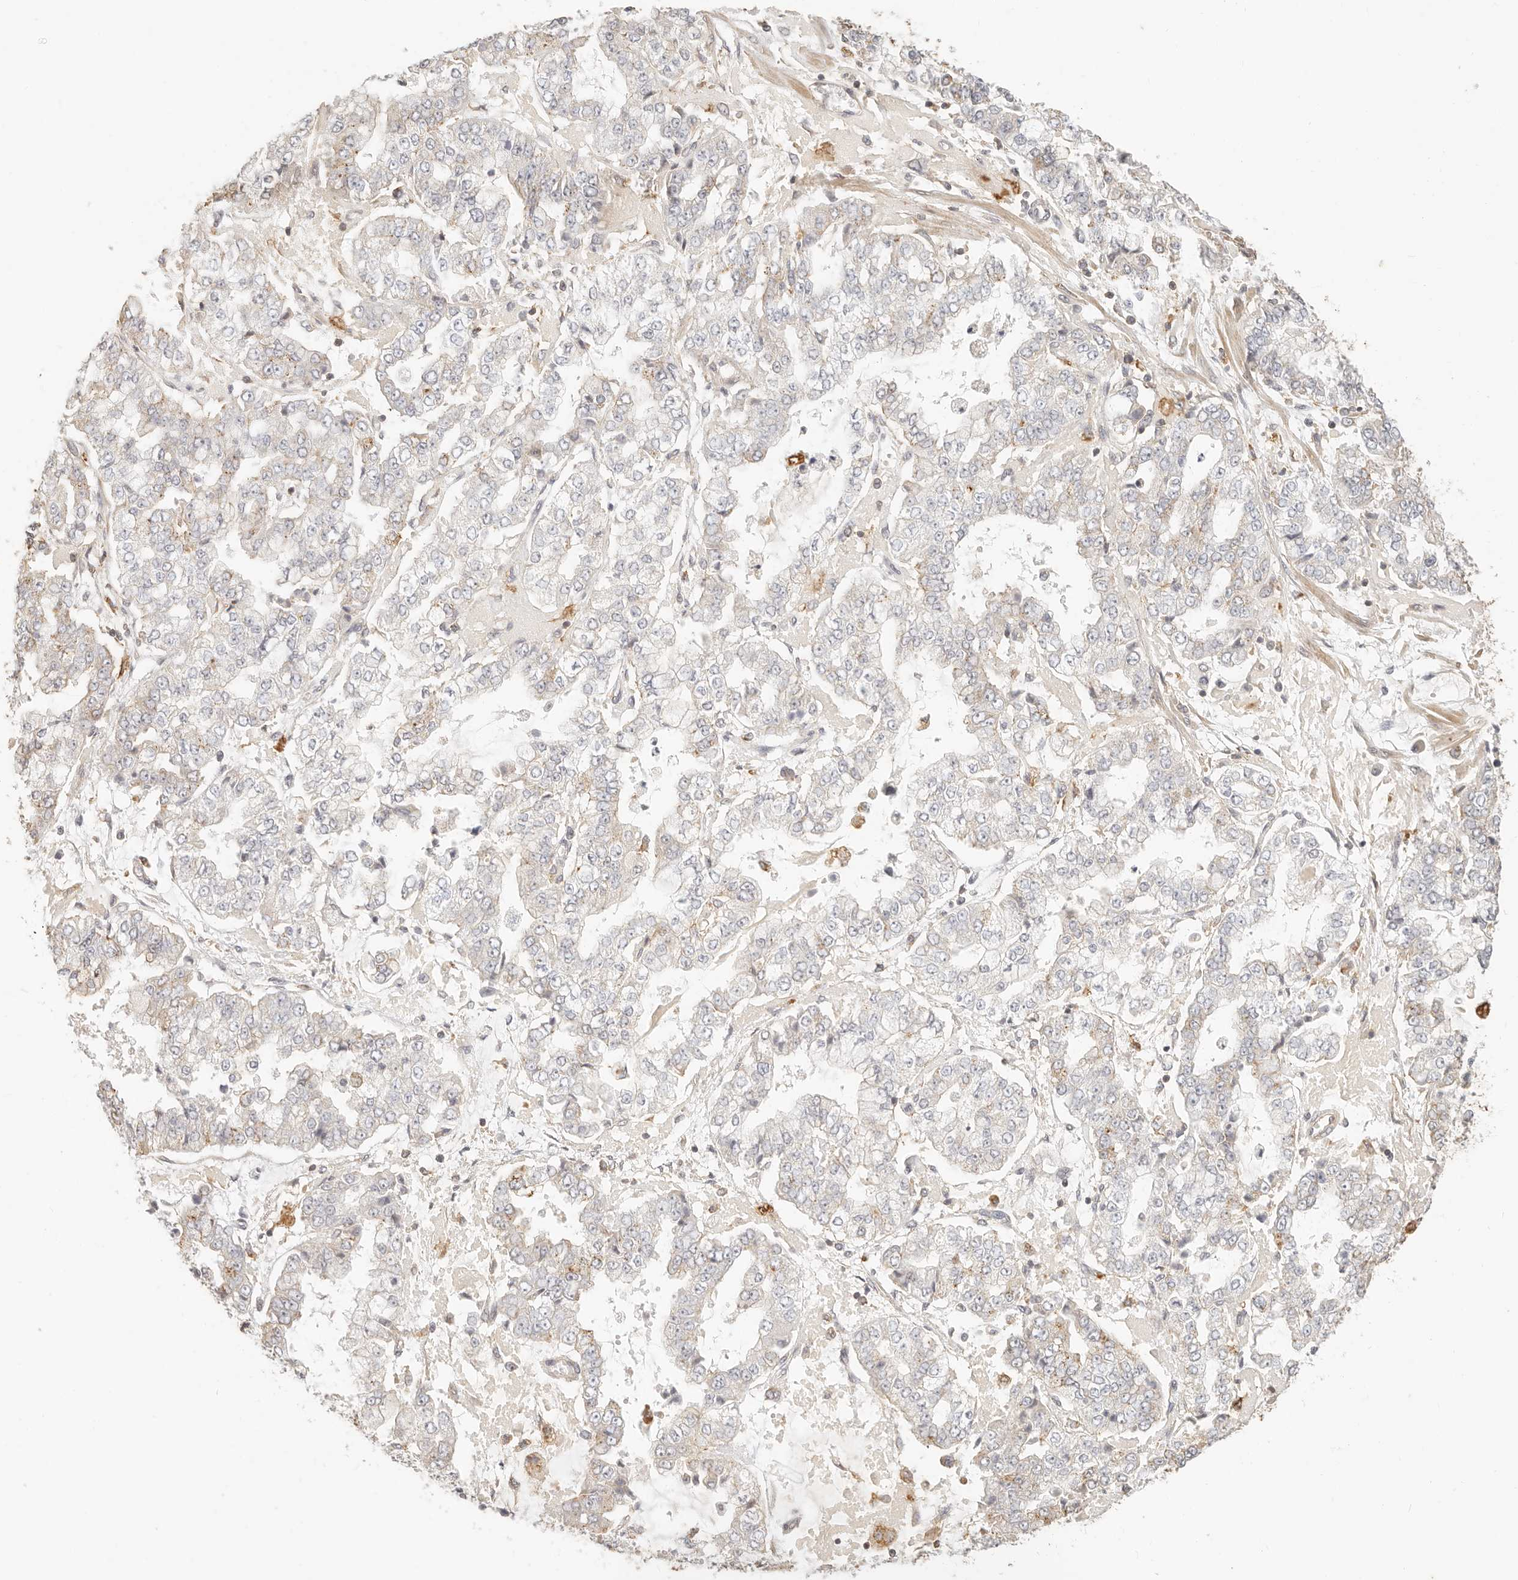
{"staining": {"intensity": "negative", "quantity": "none", "location": "none"}, "tissue": "stomach cancer", "cell_type": "Tumor cells", "image_type": "cancer", "snomed": [{"axis": "morphology", "description": "Adenocarcinoma, NOS"}, {"axis": "topography", "description": "Stomach"}], "caption": "Immunohistochemistry (IHC) of human stomach cancer demonstrates no expression in tumor cells.", "gene": "CNMD", "patient": {"sex": "male", "age": 76}}